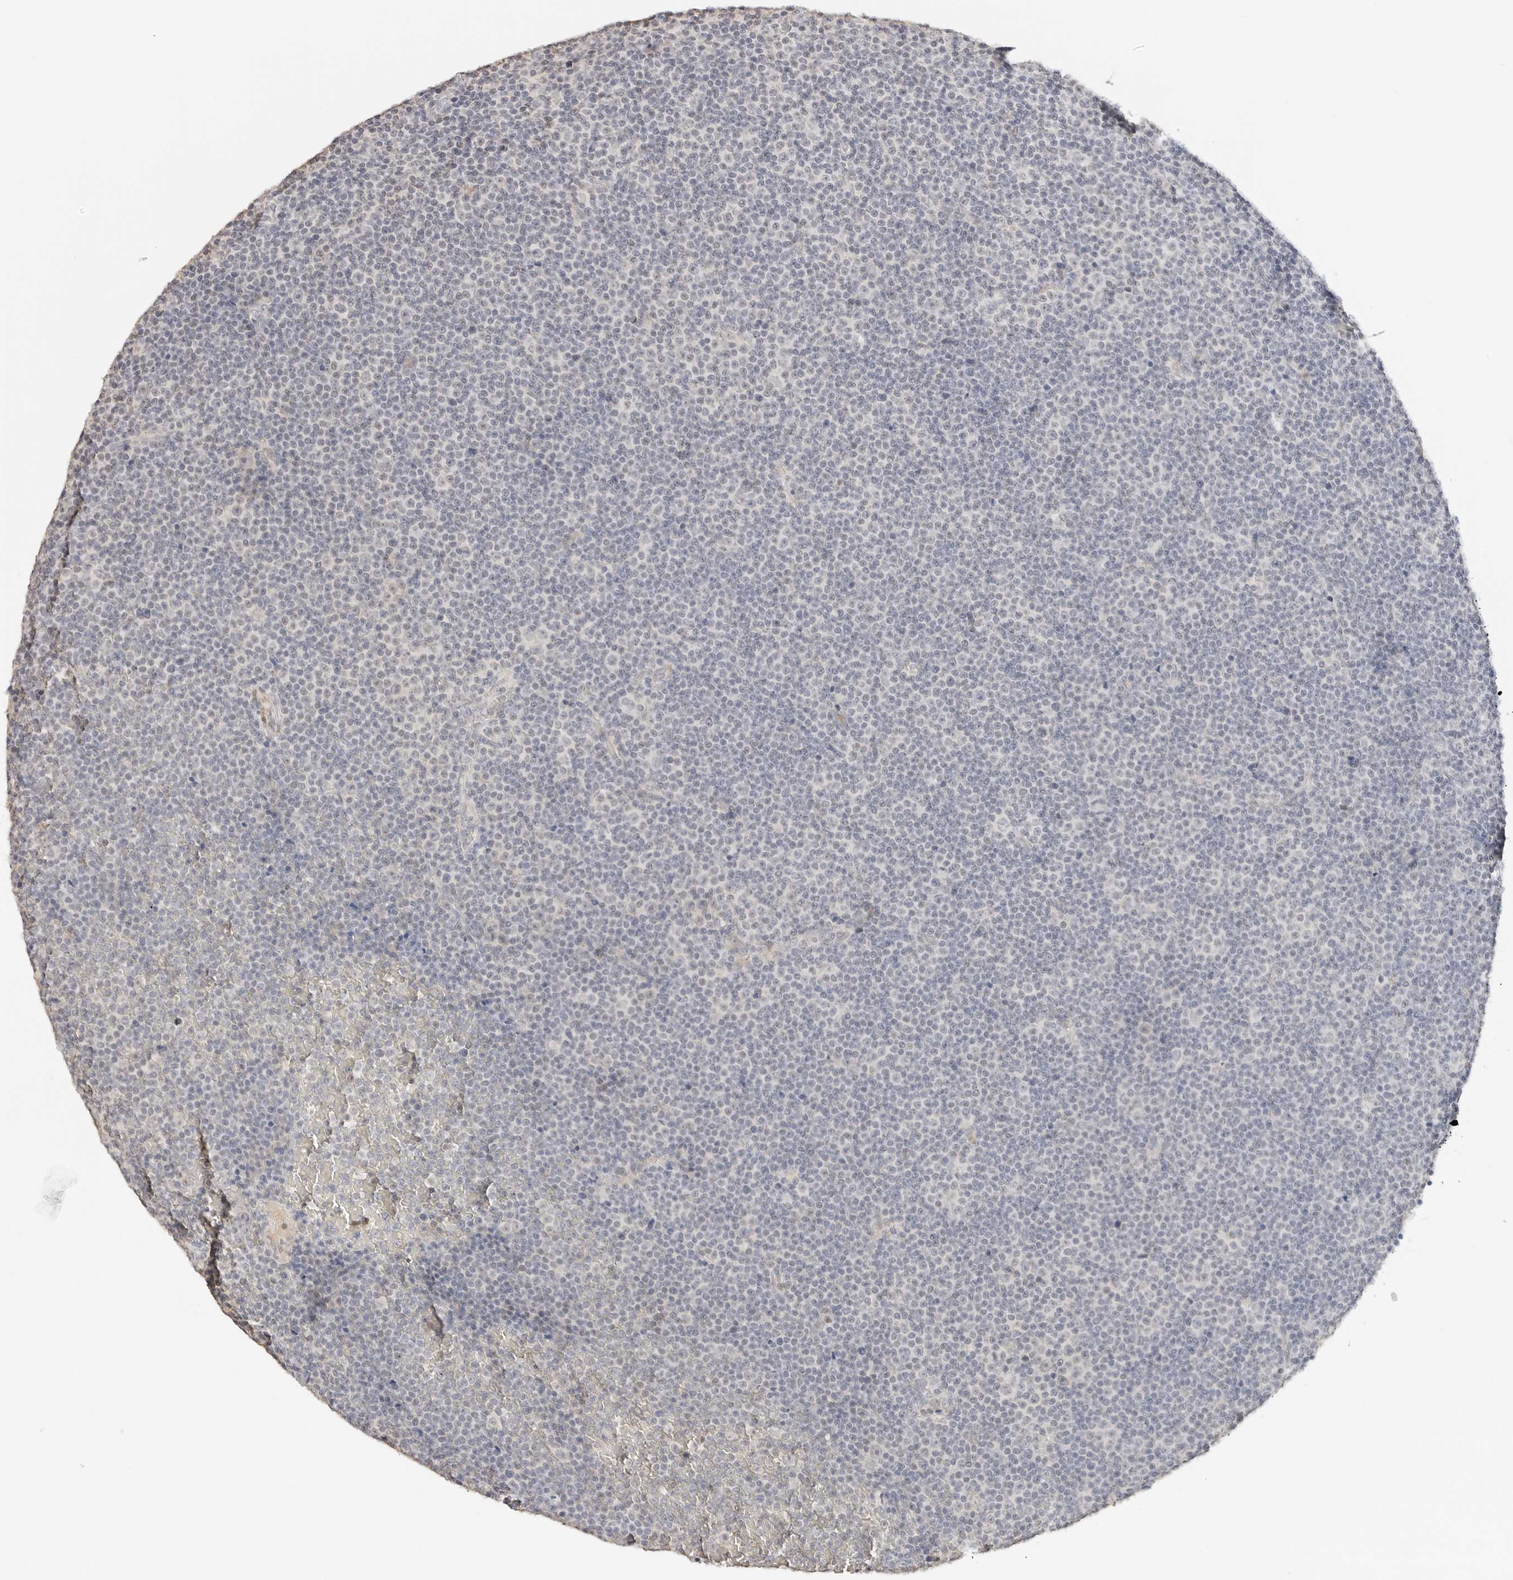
{"staining": {"intensity": "negative", "quantity": "none", "location": "none"}, "tissue": "lymphoma", "cell_type": "Tumor cells", "image_type": "cancer", "snomed": [{"axis": "morphology", "description": "Malignant lymphoma, non-Hodgkin's type, Low grade"}, {"axis": "topography", "description": "Lymph node"}], "caption": "Immunohistochemical staining of human low-grade malignant lymphoma, non-Hodgkin's type shows no significant positivity in tumor cells. Nuclei are stained in blue.", "gene": "PCDH19", "patient": {"sex": "female", "age": 67}}